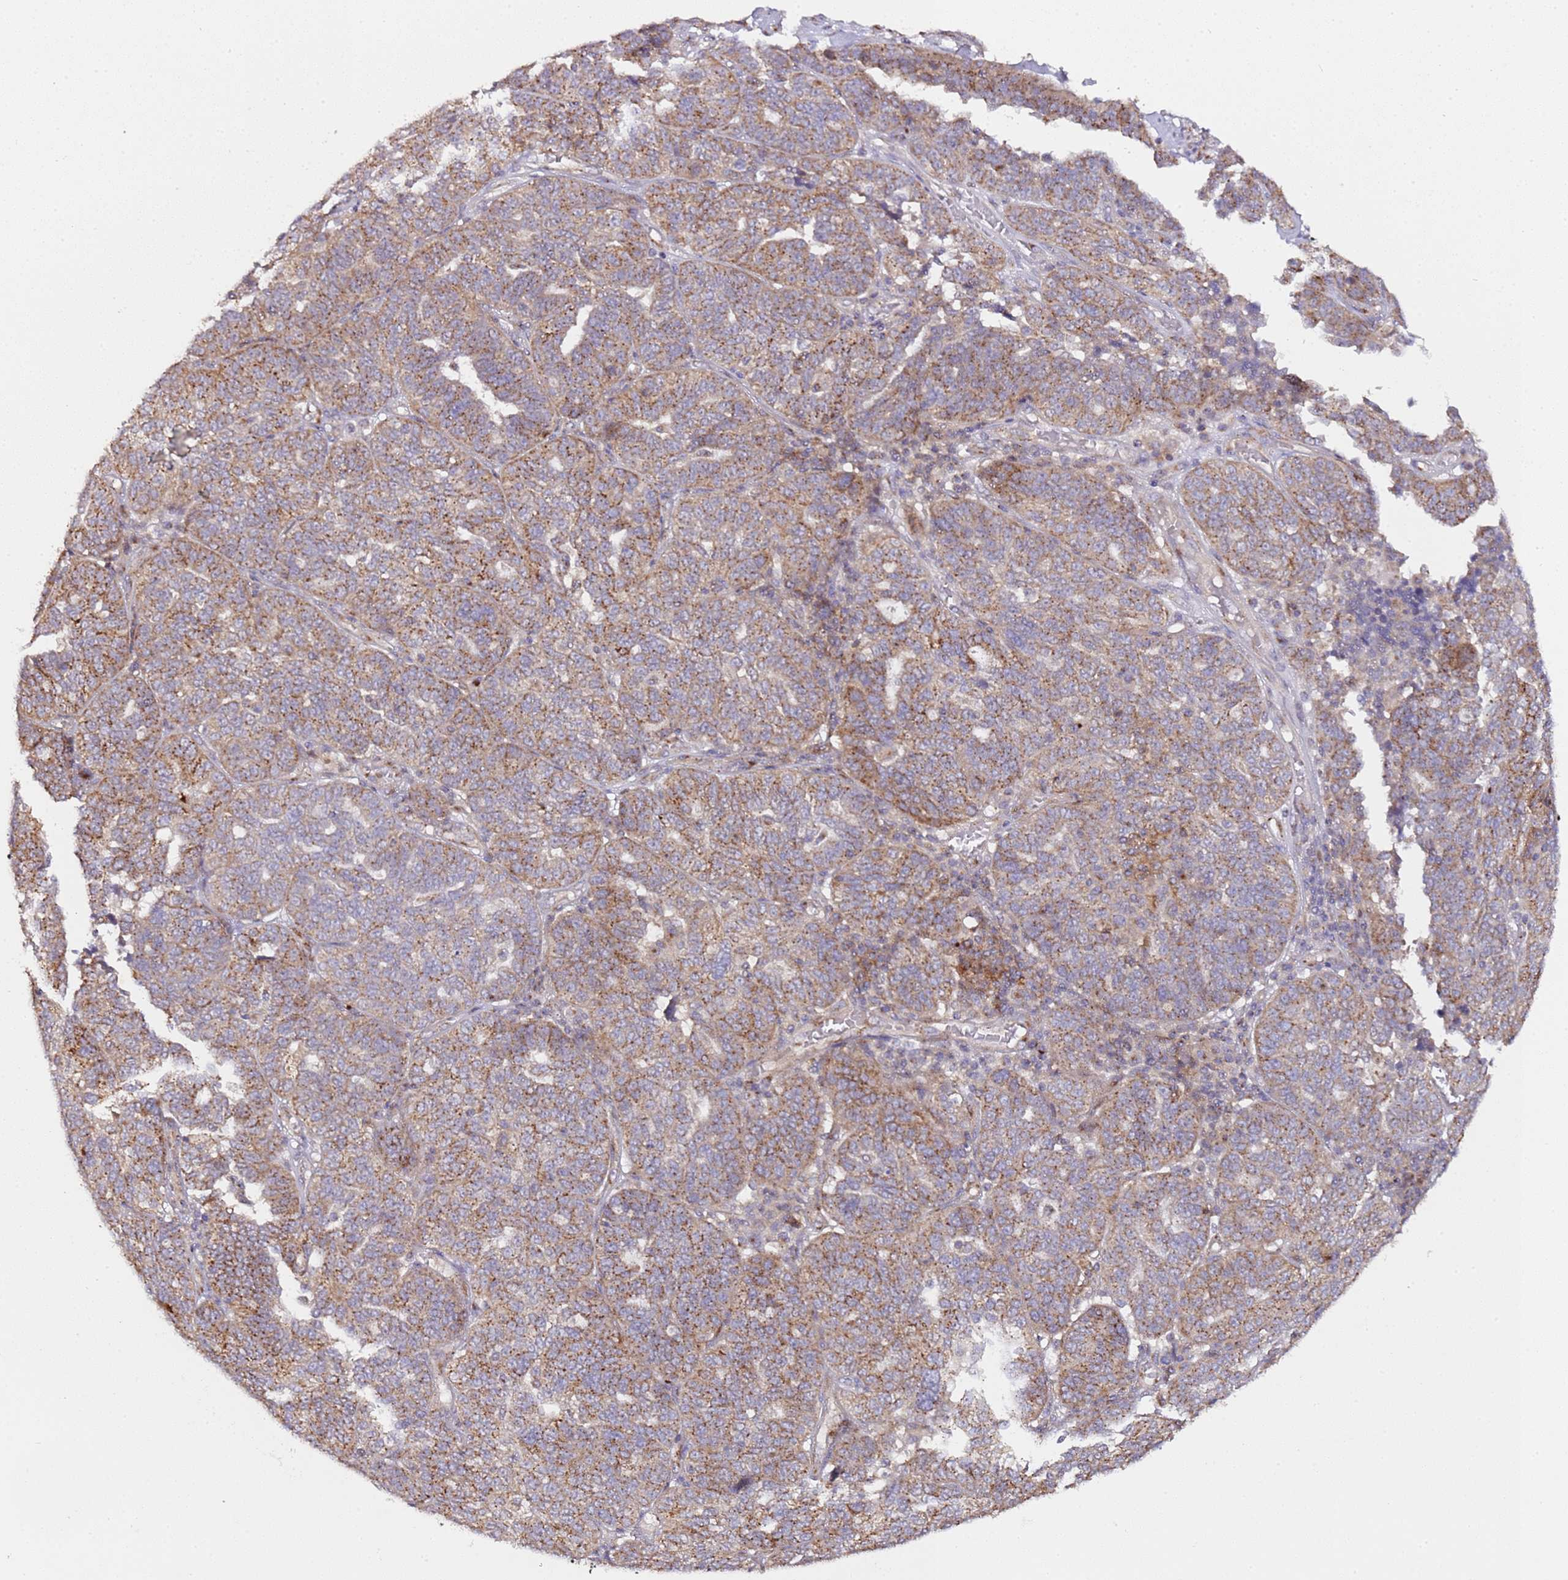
{"staining": {"intensity": "moderate", "quantity": "25%-75%", "location": "cytoplasmic/membranous"}, "tissue": "ovarian cancer", "cell_type": "Tumor cells", "image_type": "cancer", "snomed": [{"axis": "morphology", "description": "Cystadenocarcinoma, serous, NOS"}, {"axis": "topography", "description": "Ovary"}], "caption": "Immunohistochemistry (IHC) of human serous cystadenocarcinoma (ovarian) displays medium levels of moderate cytoplasmic/membranous staining in about 25%-75% of tumor cells.", "gene": "MRPL49", "patient": {"sex": "female", "age": 59}}